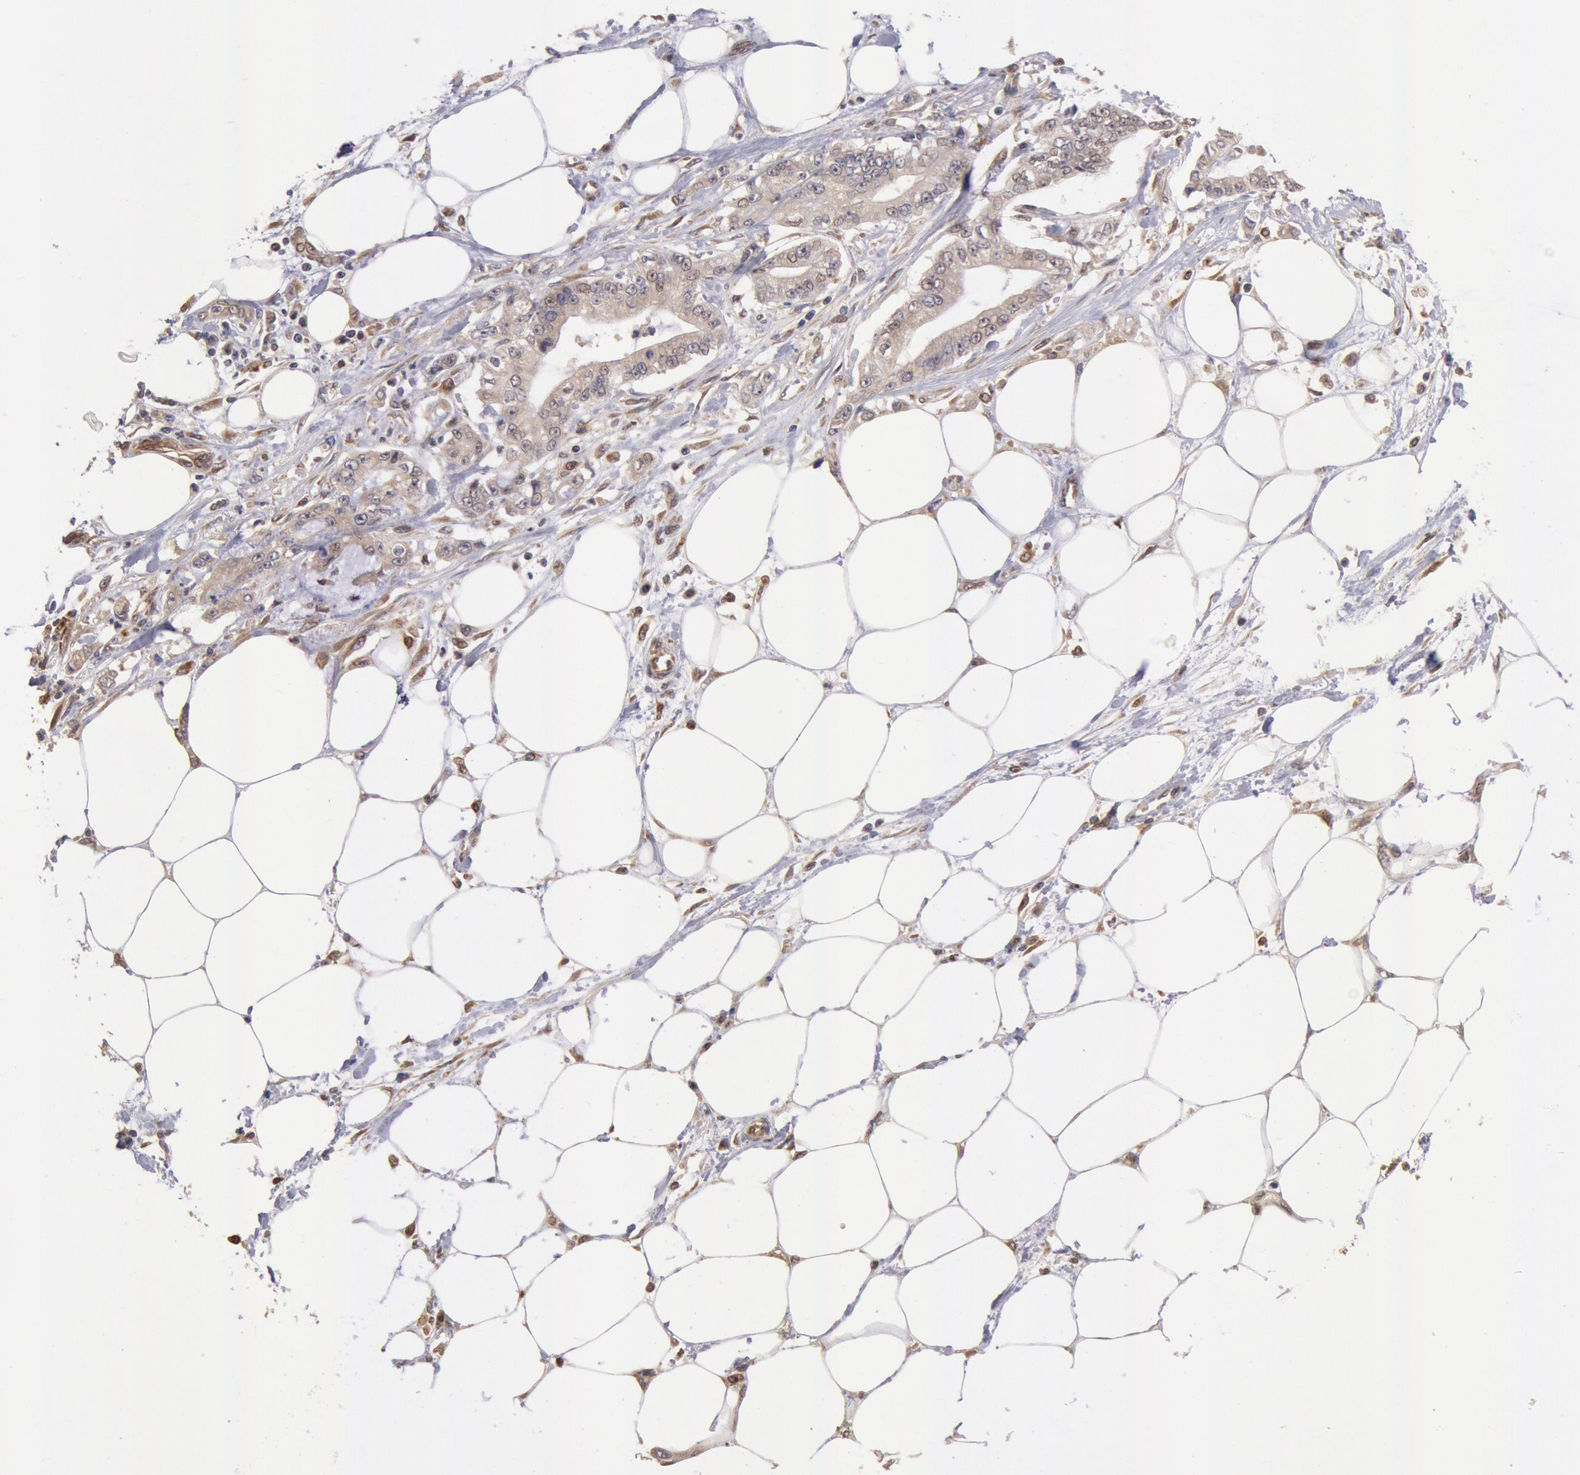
{"staining": {"intensity": "weak", "quantity": ">75%", "location": "cytoplasmic/membranous"}, "tissue": "pancreatic cancer", "cell_type": "Tumor cells", "image_type": "cancer", "snomed": [{"axis": "morphology", "description": "Adenocarcinoma, NOS"}, {"axis": "topography", "description": "Pancreas"}, {"axis": "topography", "description": "Stomach, upper"}], "caption": "Tumor cells exhibit weak cytoplasmic/membranous positivity in approximately >75% of cells in adenocarcinoma (pancreatic). The protein is shown in brown color, while the nuclei are stained blue.", "gene": "COMT", "patient": {"sex": "male", "age": 77}}